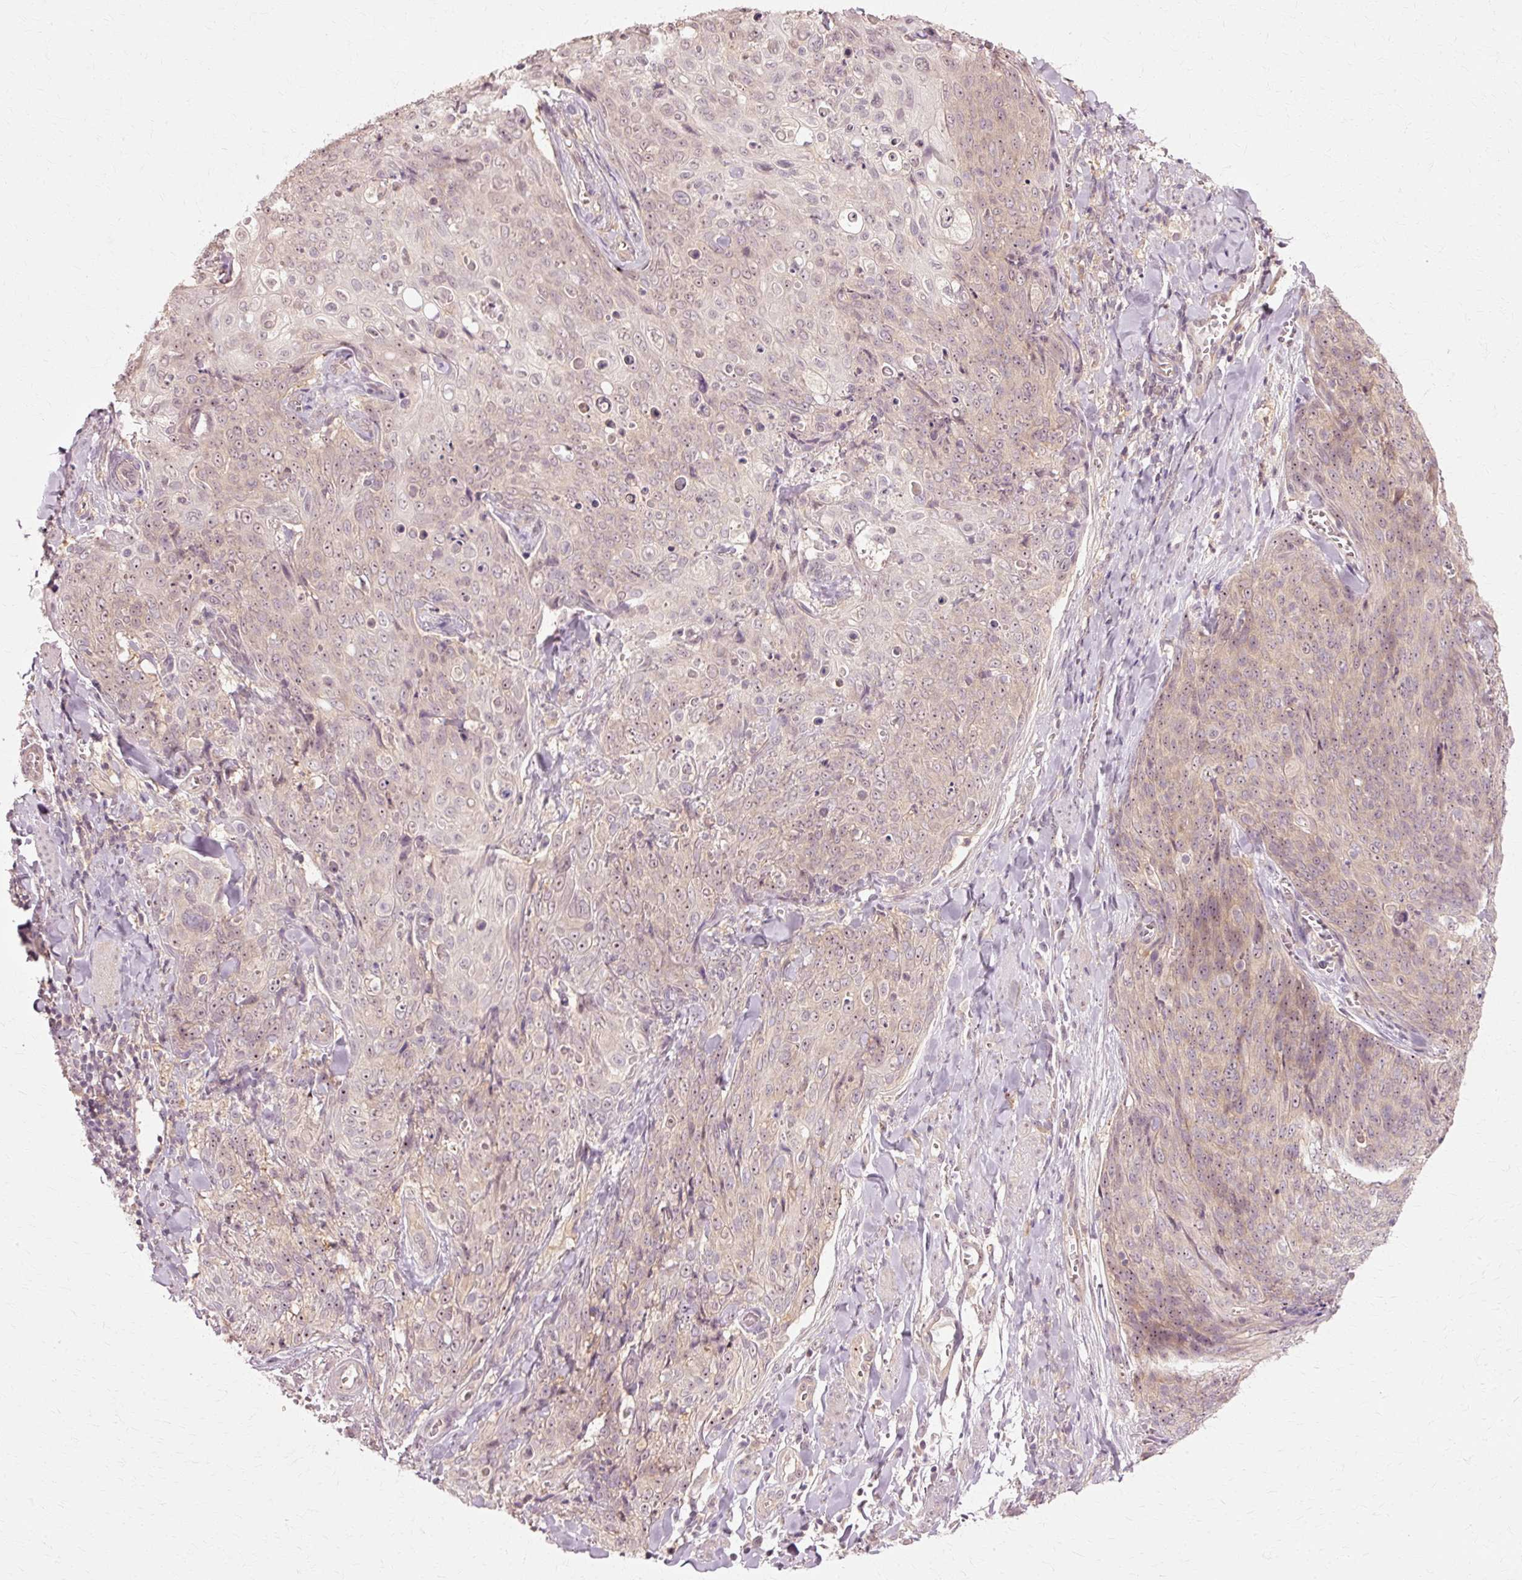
{"staining": {"intensity": "weak", "quantity": "25%-75%", "location": "cytoplasmic/membranous,nuclear"}, "tissue": "skin cancer", "cell_type": "Tumor cells", "image_type": "cancer", "snomed": [{"axis": "morphology", "description": "Squamous cell carcinoma, NOS"}, {"axis": "topography", "description": "Skin"}, {"axis": "topography", "description": "Vulva"}], "caption": "IHC of human squamous cell carcinoma (skin) displays low levels of weak cytoplasmic/membranous and nuclear staining in approximately 25%-75% of tumor cells. Nuclei are stained in blue.", "gene": "RGPD5", "patient": {"sex": "female", "age": 85}}